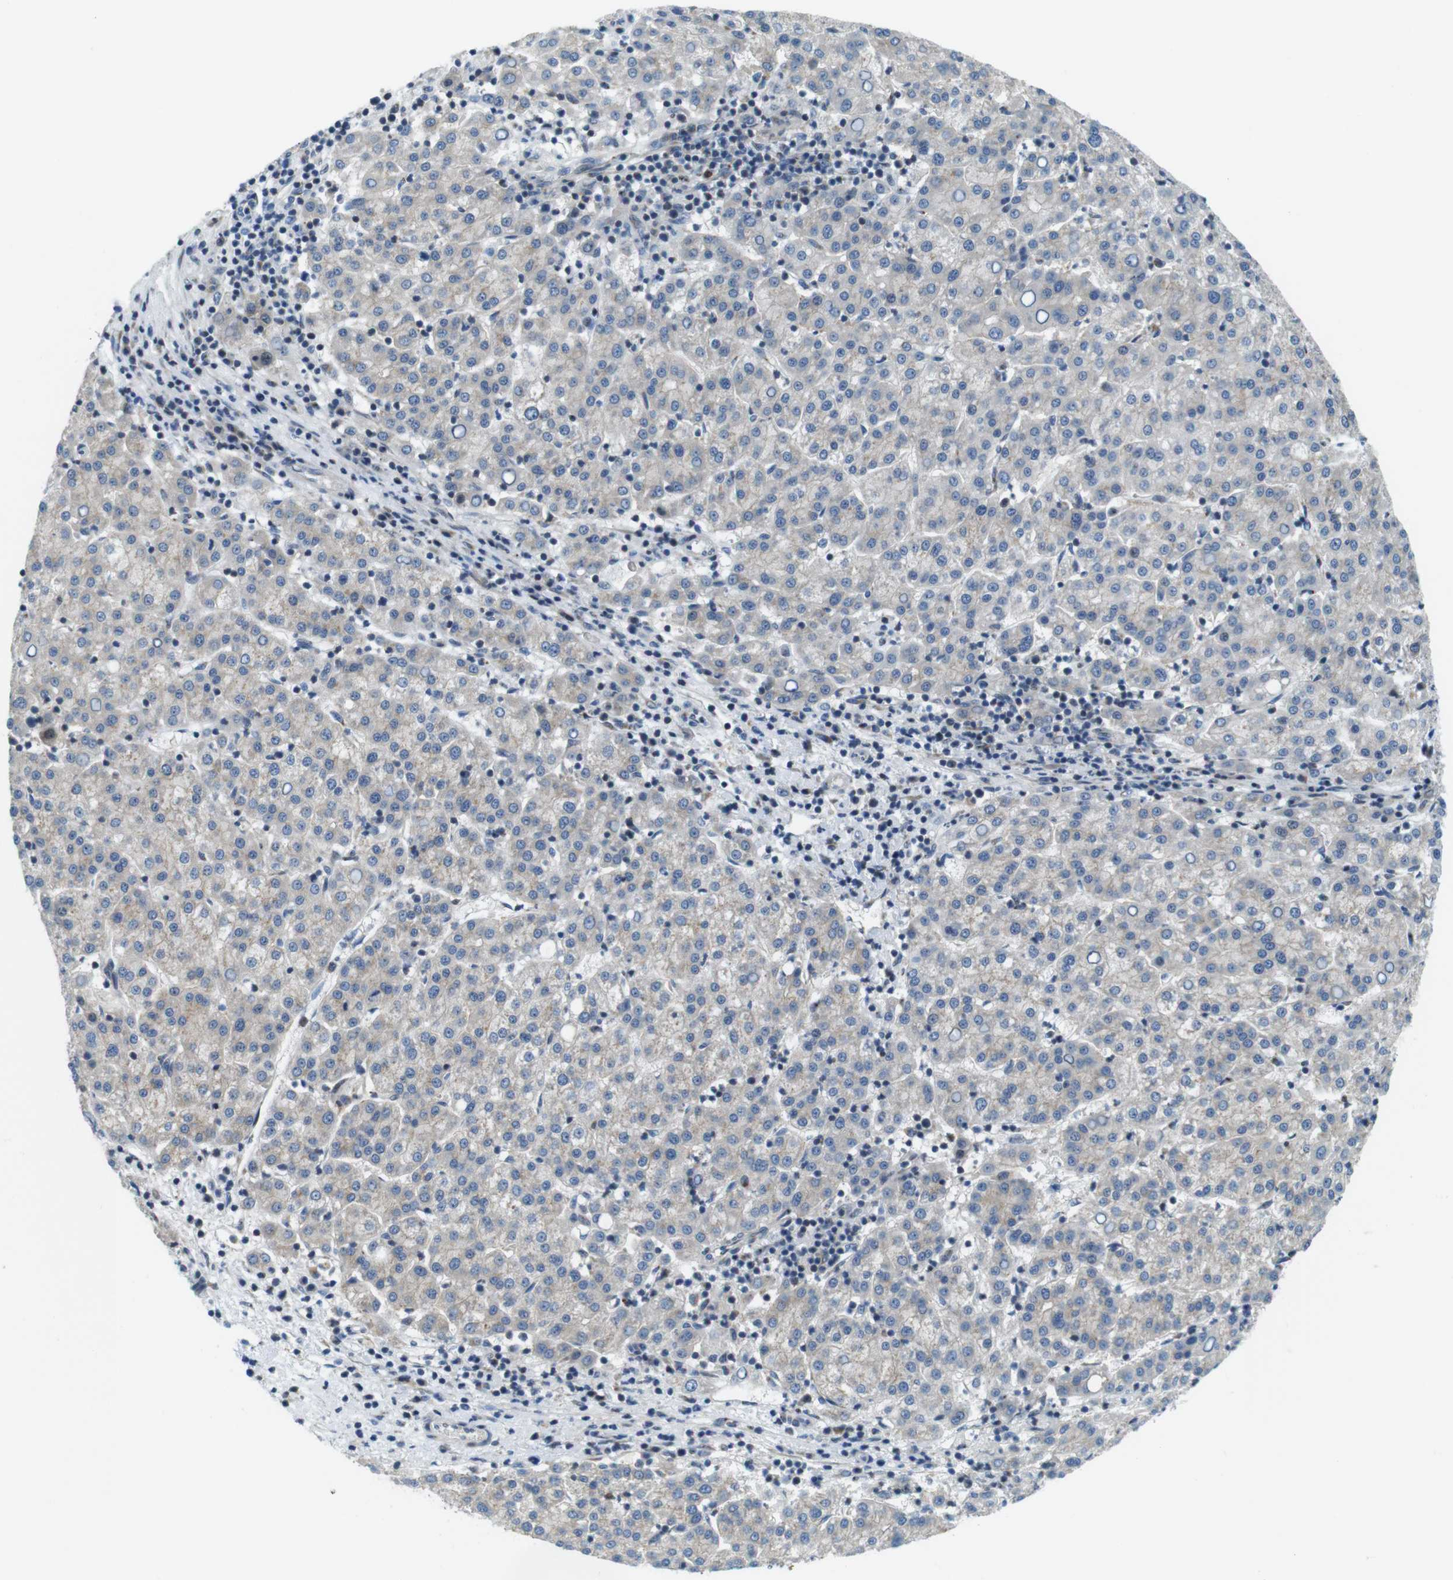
{"staining": {"intensity": "weak", "quantity": ">75%", "location": "cytoplasmic/membranous"}, "tissue": "liver cancer", "cell_type": "Tumor cells", "image_type": "cancer", "snomed": [{"axis": "morphology", "description": "Carcinoma, Hepatocellular, NOS"}, {"axis": "topography", "description": "Liver"}], "caption": "High-power microscopy captured an immunohistochemistry photomicrograph of liver cancer, revealing weak cytoplasmic/membranous staining in about >75% of tumor cells.", "gene": "ZDHHC3", "patient": {"sex": "female", "age": 58}}